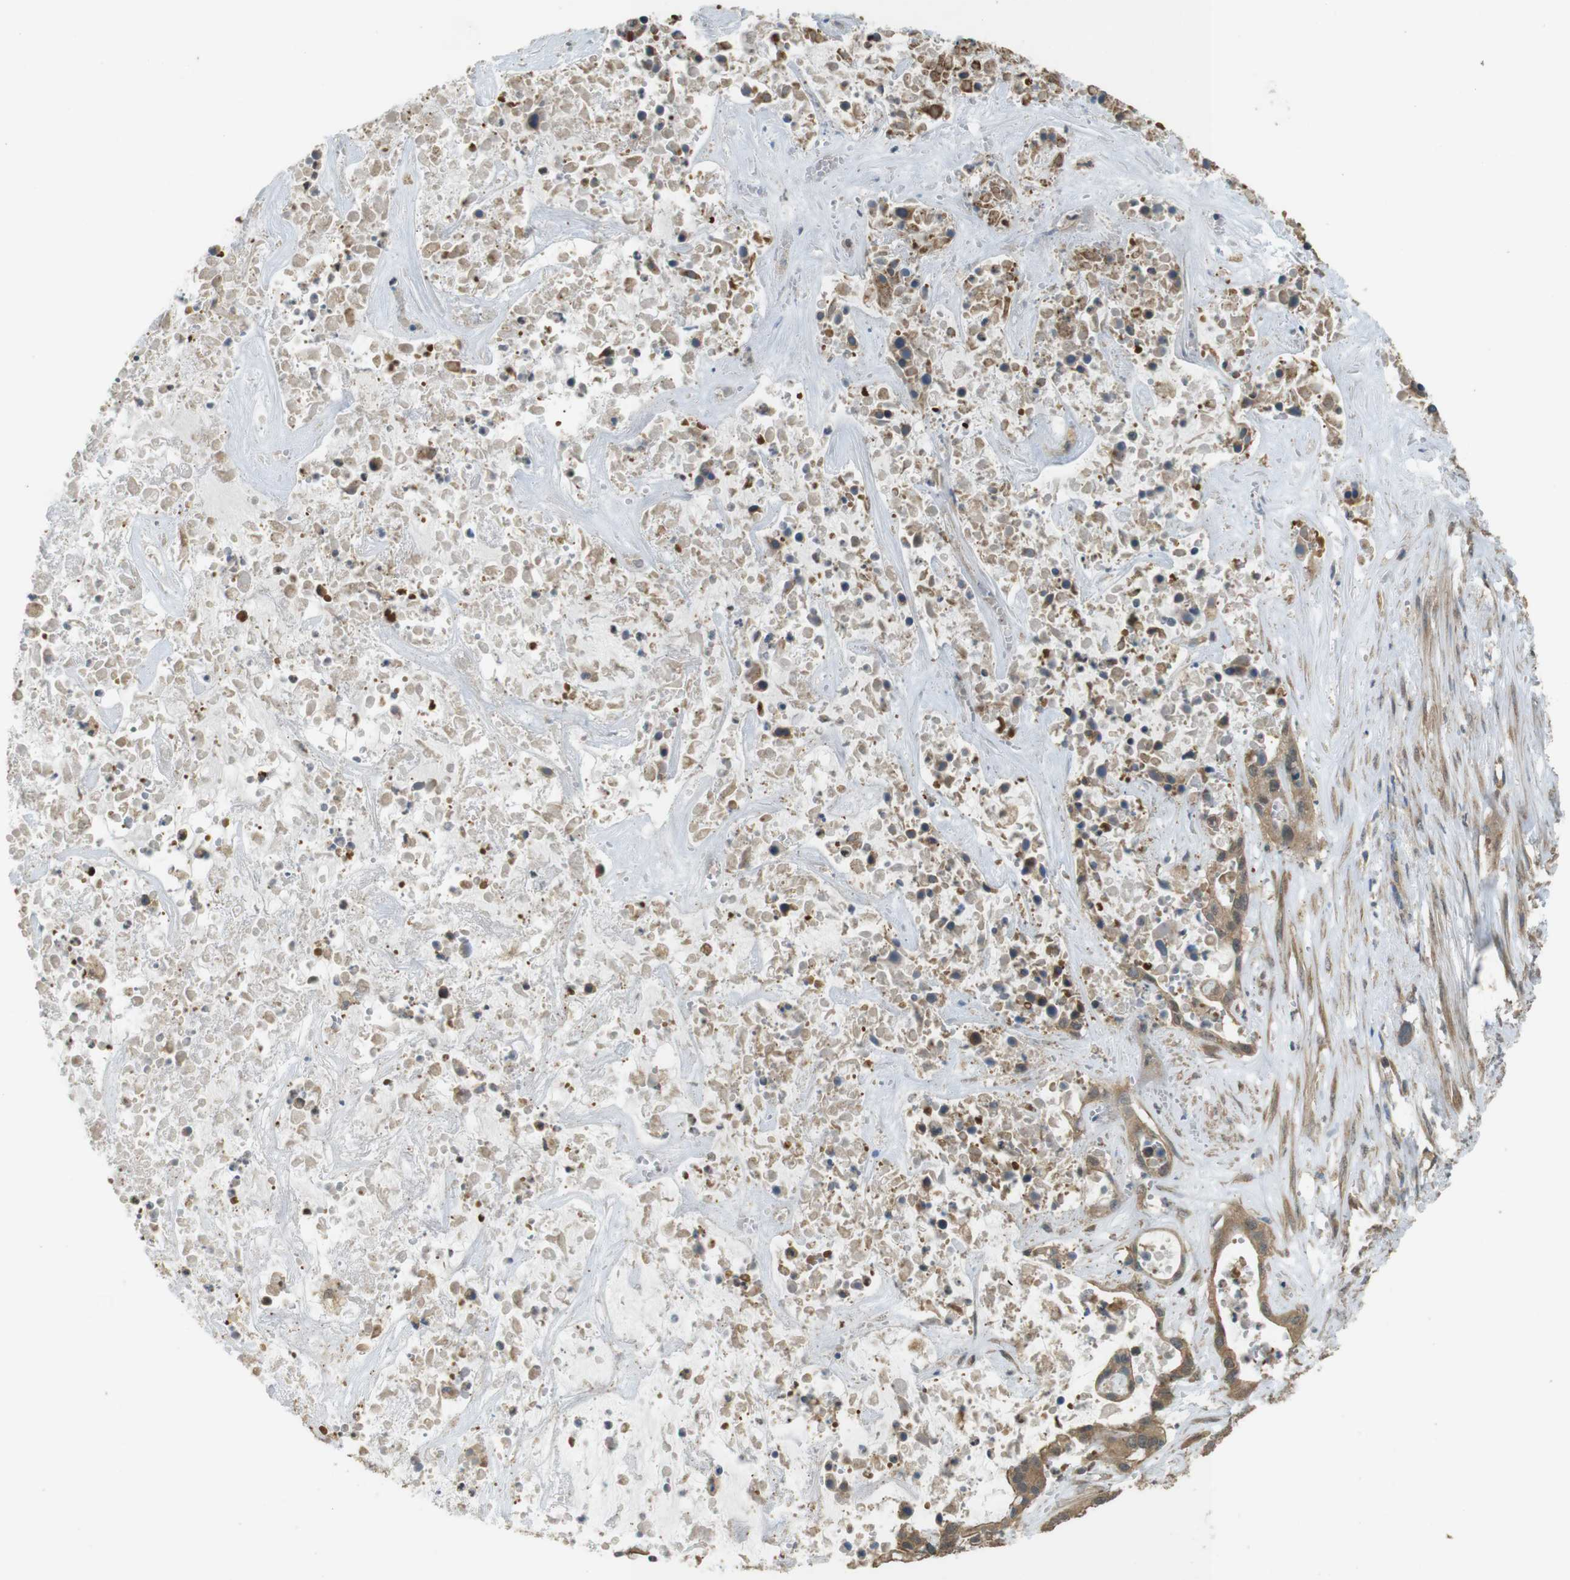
{"staining": {"intensity": "moderate", "quantity": ">75%", "location": "cytoplasmic/membranous"}, "tissue": "liver cancer", "cell_type": "Tumor cells", "image_type": "cancer", "snomed": [{"axis": "morphology", "description": "Cholangiocarcinoma"}, {"axis": "topography", "description": "Liver"}], "caption": "Moderate cytoplasmic/membranous staining for a protein is seen in approximately >75% of tumor cells of liver cholangiocarcinoma using immunohistochemistry (IHC).", "gene": "ZDHHC20", "patient": {"sex": "female", "age": 65}}